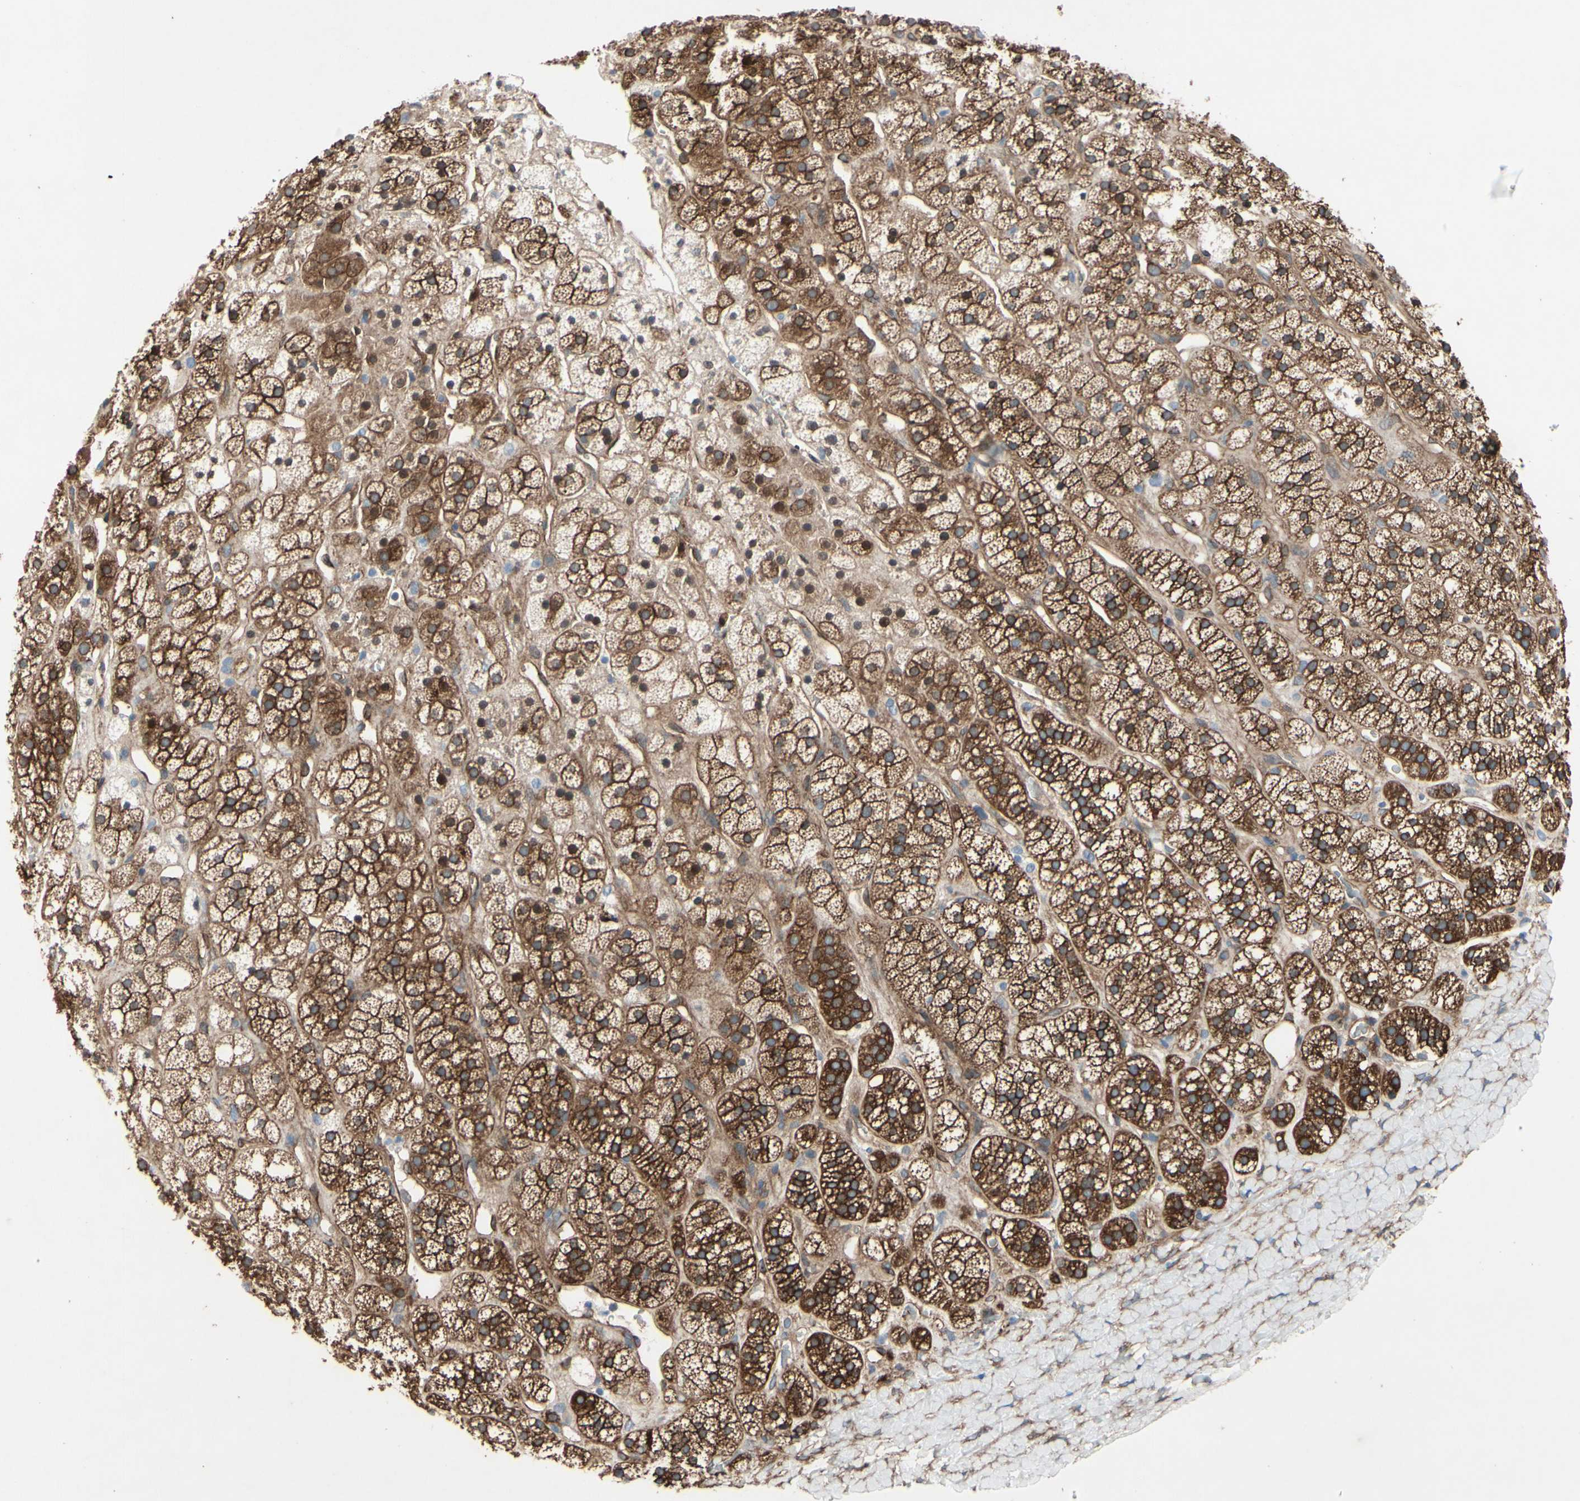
{"staining": {"intensity": "moderate", "quantity": ">75%", "location": "cytoplasmic/membranous"}, "tissue": "adrenal gland", "cell_type": "Glandular cells", "image_type": "normal", "snomed": [{"axis": "morphology", "description": "Normal tissue, NOS"}, {"axis": "topography", "description": "Adrenal gland"}], "caption": "Normal adrenal gland exhibits moderate cytoplasmic/membranous expression in approximately >75% of glandular cells.", "gene": "CTTNBP2", "patient": {"sex": "male", "age": 56}}